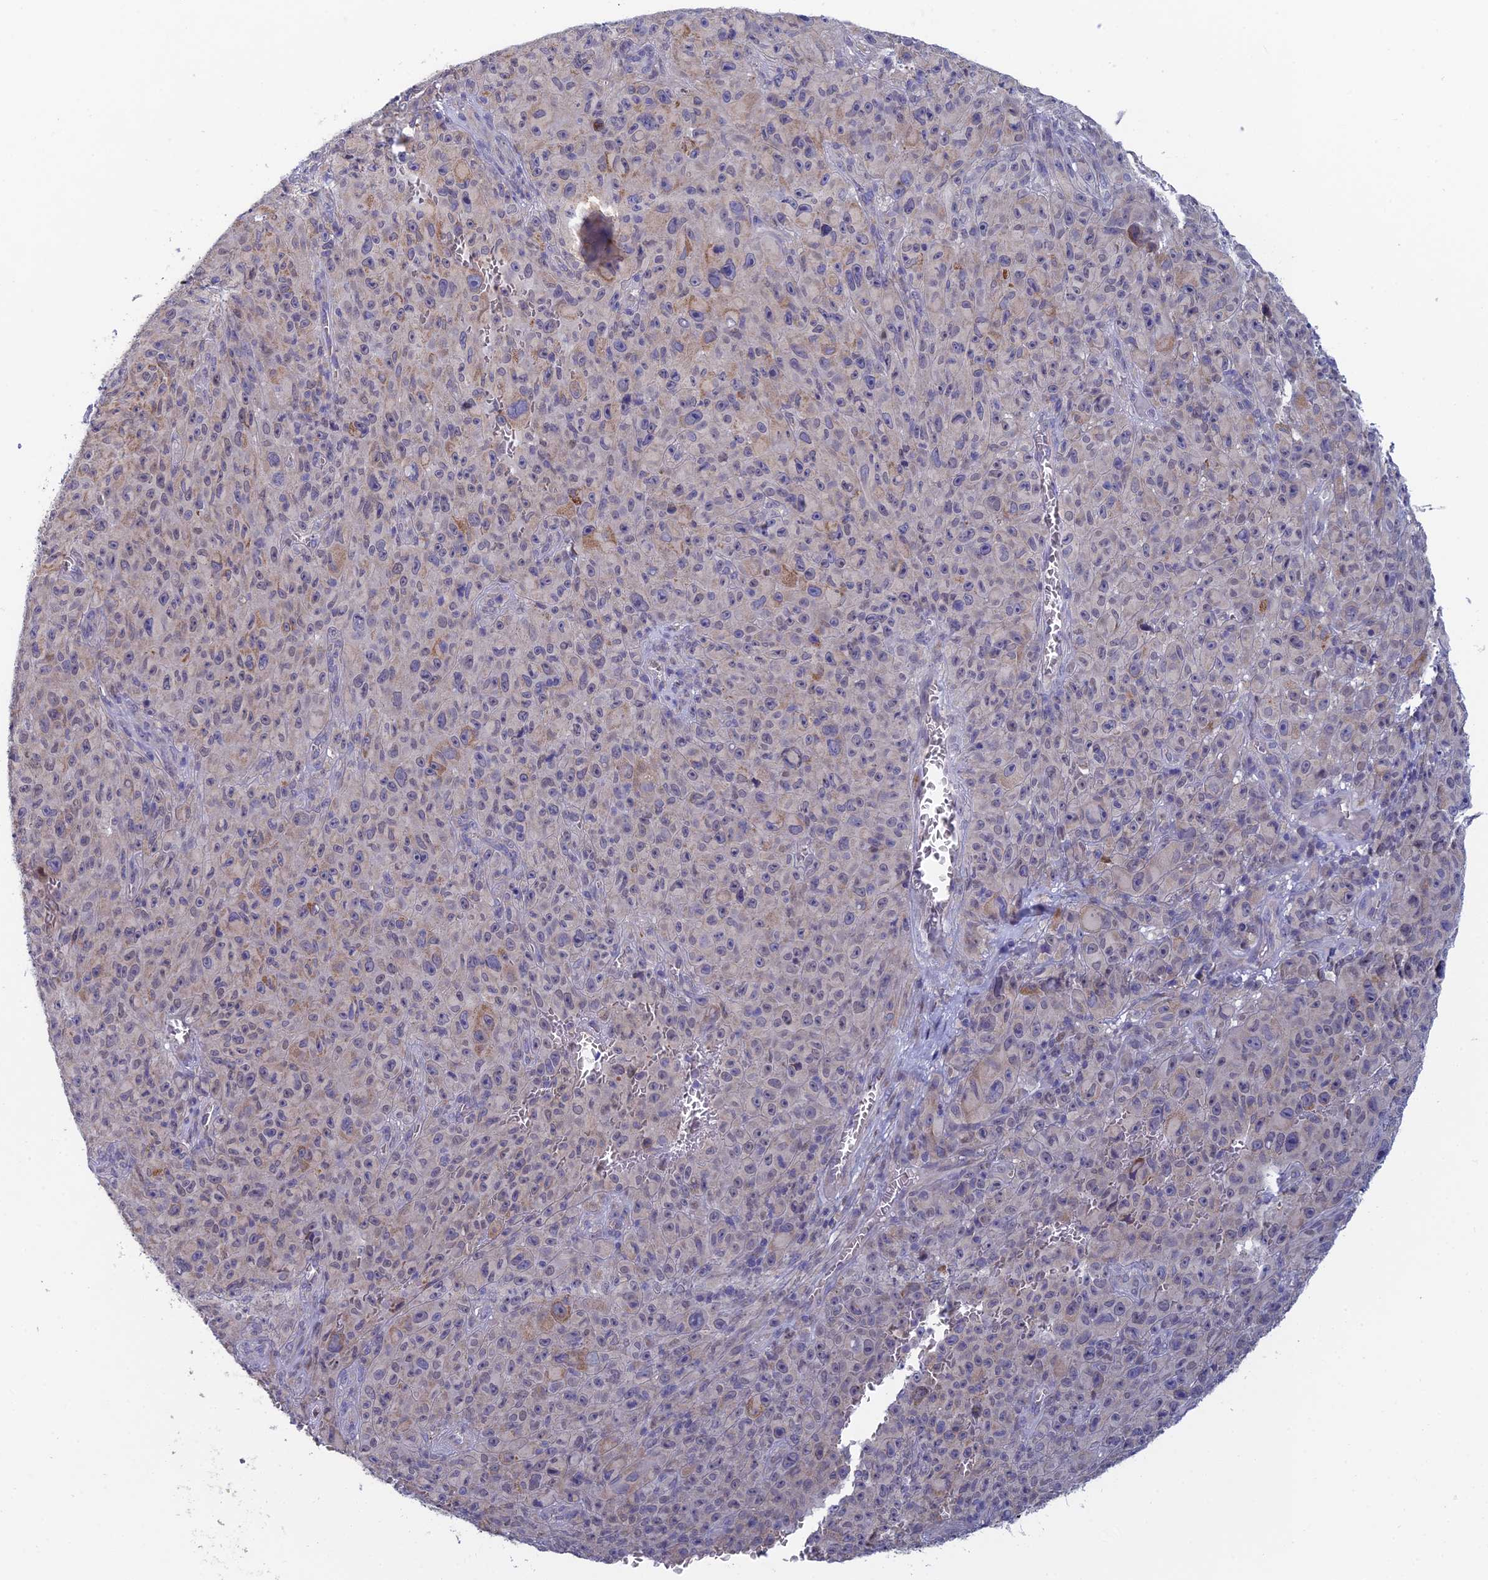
{"staining": {"intensity": "weak", "quantity": "<25%", "location": "cytoplasmic/membranous"}, "tissue": "melanoma", "cell_type": "Tumor cells", "image_type": "cancer", "snomed": [{"axis": "morphology", "description": "Malignant melanoma, NOS"}, {"axis": "topography", "description": "Skin"}], "caption": "Tumor cells are negative for protein expression in human malignant melanoma.", "gene": "GIPC1", "patient": {"sex": "female", "age": 82}}